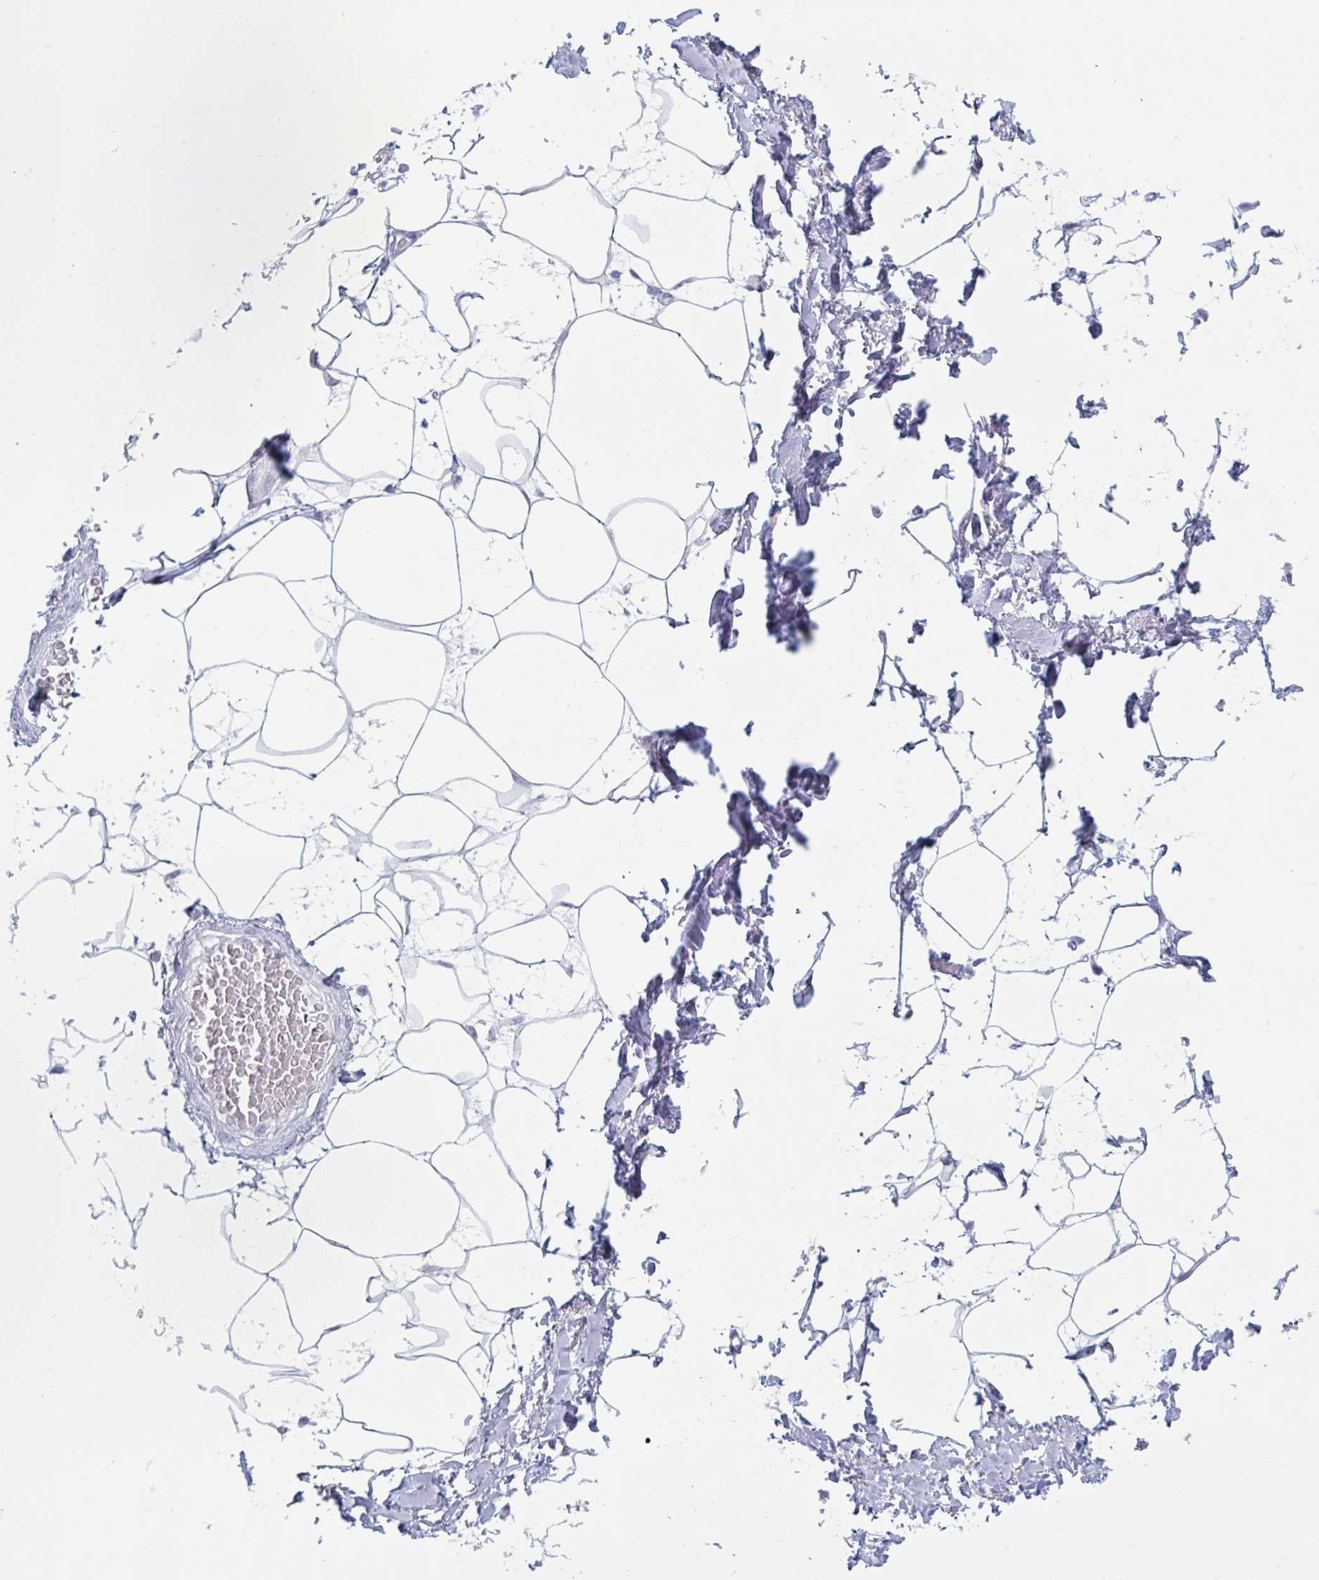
{"staining": {"intensity": "negative", "quantity": "none", "location": "none"}, "tissue": "adipose tissue", "cell_type": "Adipocytes", "image_type": "normal", "snomed": [{"axis": "morphology", "description": "Normal tissue, NOS"}, {"axis": "topography", "description": "Vagina"}, {"axis": "topography", "description": "Peripheral nerve tissue"}], "caption": "Immunohistochemistry (IHC) of normal human adipose tissue displays no expression in adipocytes. (Stains: DAB (3,3'-diaminobenzidine) immunohistochemistry (IHC) with hematoxylin counter stain, Microscopy: brightfield microscopy at high magnification).", "gene": "MSMB", "patient": {"sex": "female", "age": 71}}